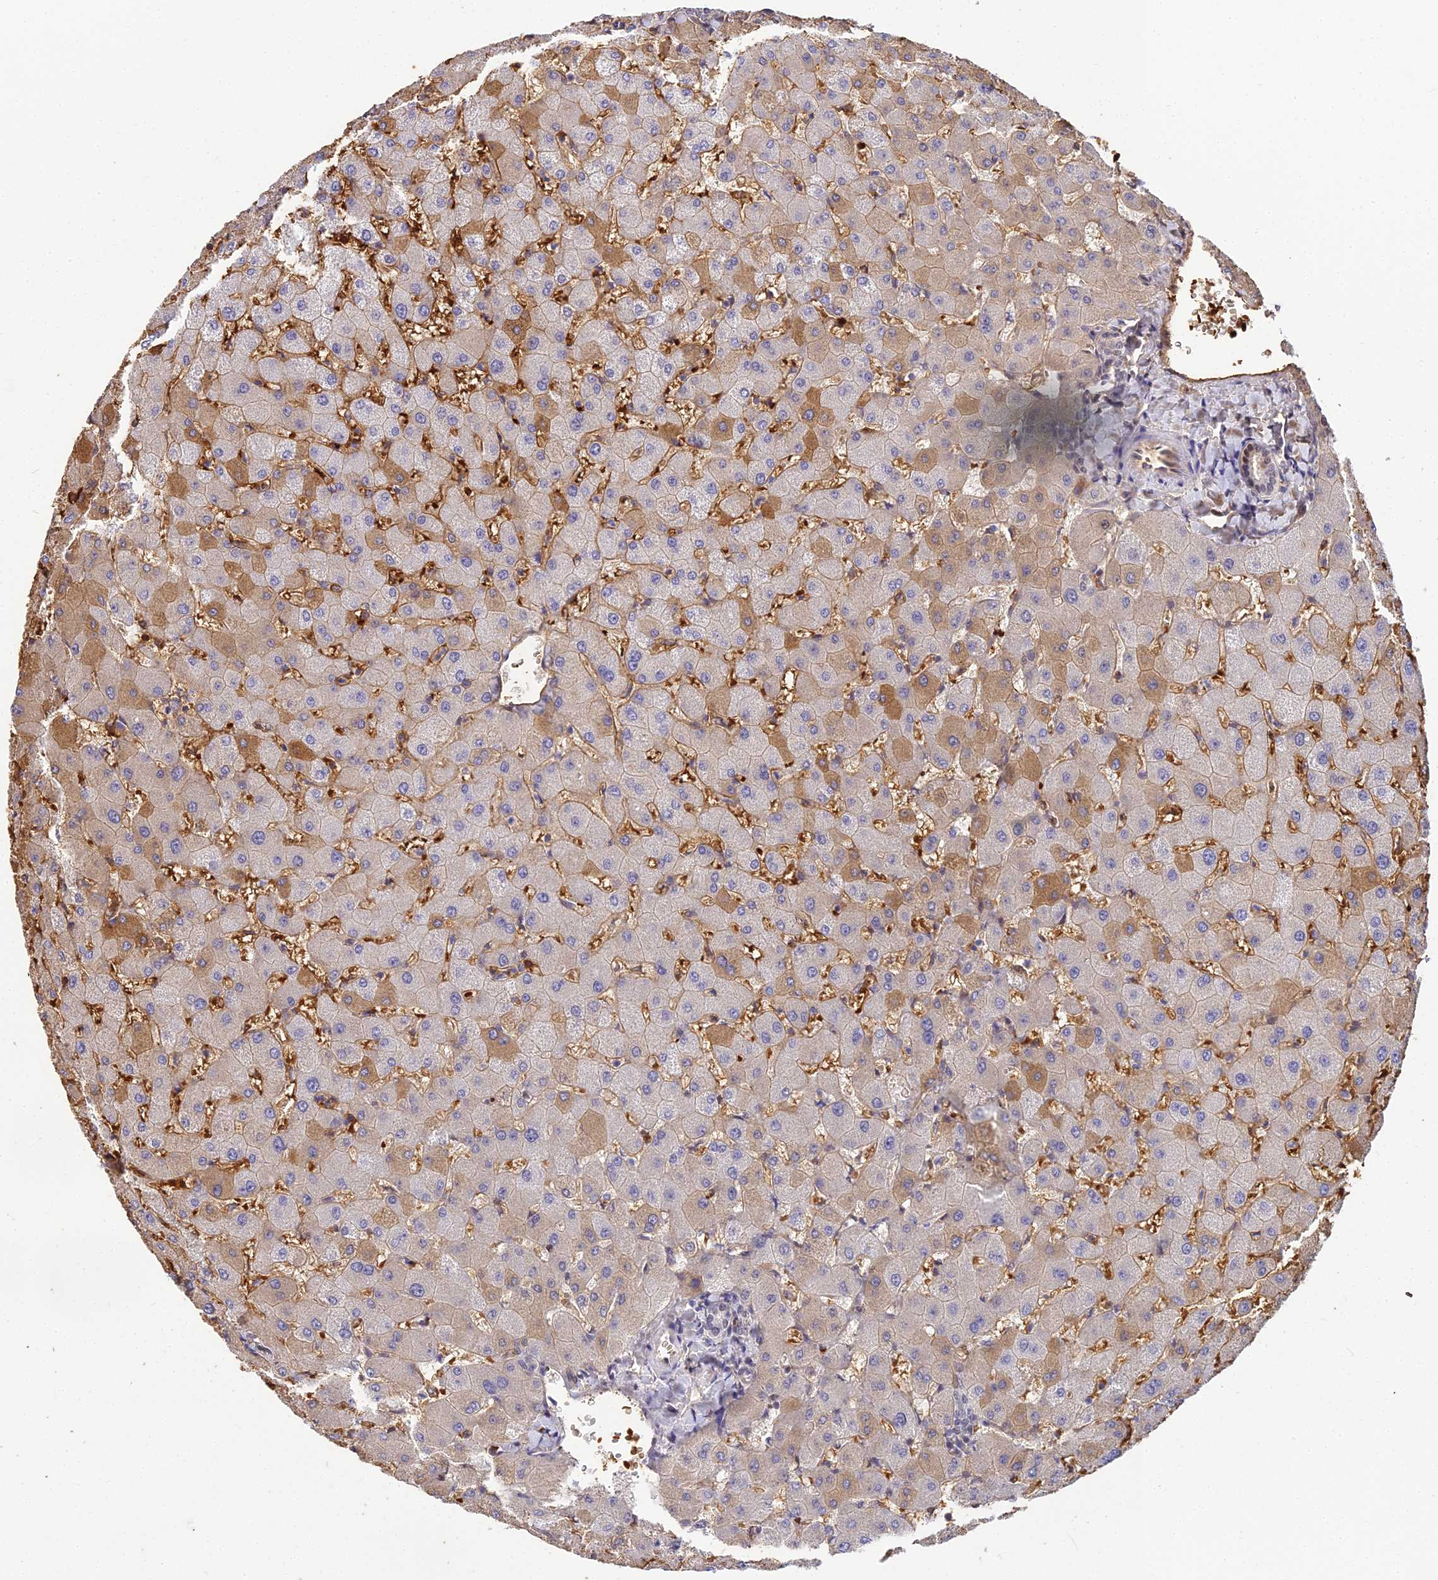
{"staining": {"intensity": "negative", "quantity": "none", "location": "none"}, "tissue": "liver", "cell_type": "Cholangiocytes", "image_type": "normal", "snomed": [{"axis": "morphology", "description": "Normal tissue, NOS"}, {"axis": "topography", "description": "Liver"}], "caption": "Unremarkable liver was stained to show a protein in brown. There is no significant staining in cholangiocytes. (Immunohistochemistry (ihc), brightfield microscopy, high magnification).", "gene": "BCL9", "patient": {"sex": "female", "age": 63}}